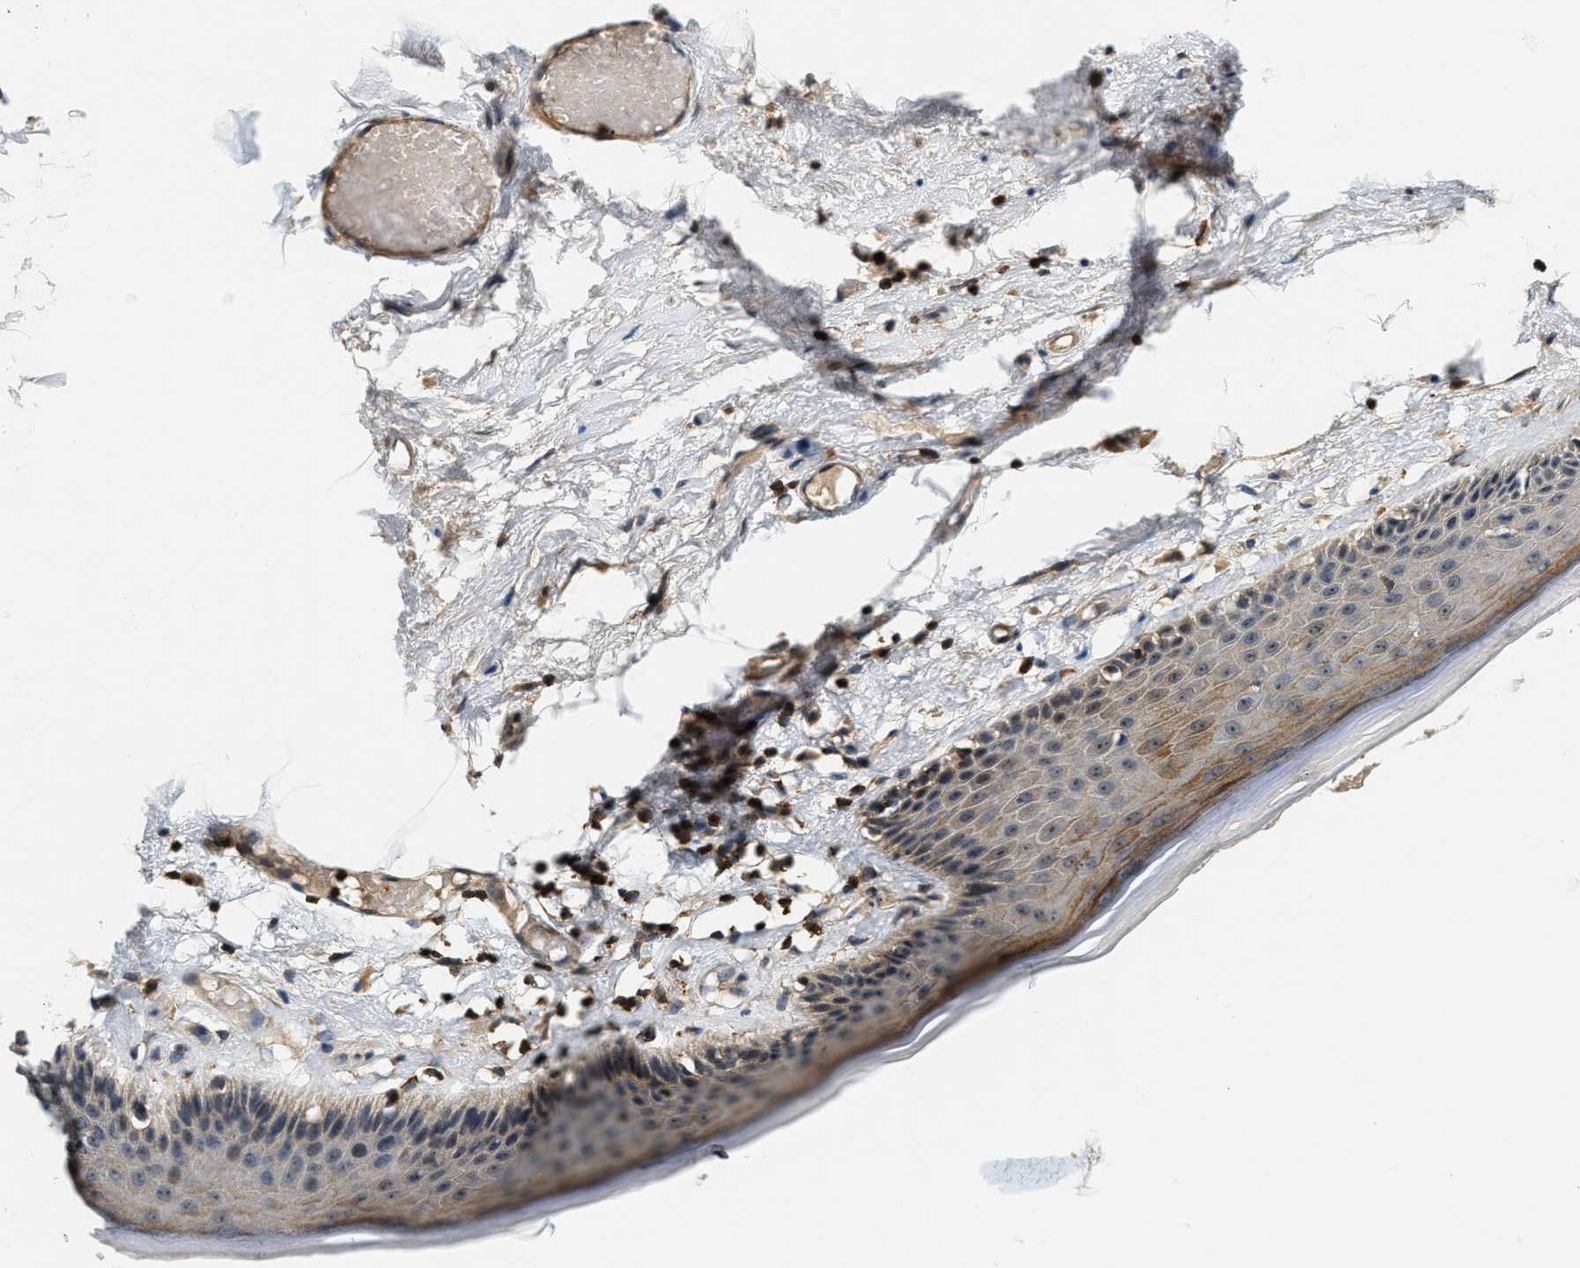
{"staining": {"intensity": "moderate", "quantity": "<25%", "location": "cytoplasmic/membranous"}, "tissue": "skin", "cell_type": "Epidermal cells", "image_type": "normal", "snomed": [{"axis": "morphology", "description": "Normal tissue, NOS"}, {"axis": "topography", "description": "Vulva"}], "caption": "Immunohistochemistry staining of normal skin, which shows low levels of moderate cytoplasmic/membranous positivity in about <25% of epidermal cells indicating moderate cytoplasmic/membranous protein staining. The staining was performed using DAB (3,3'-diaminobenzidine) (brown) for protein detection and nuclei were counterstained in hematoxylin (blue).", "gene": "SAMD9", "patient": {"sex": "female", "age": 73}}